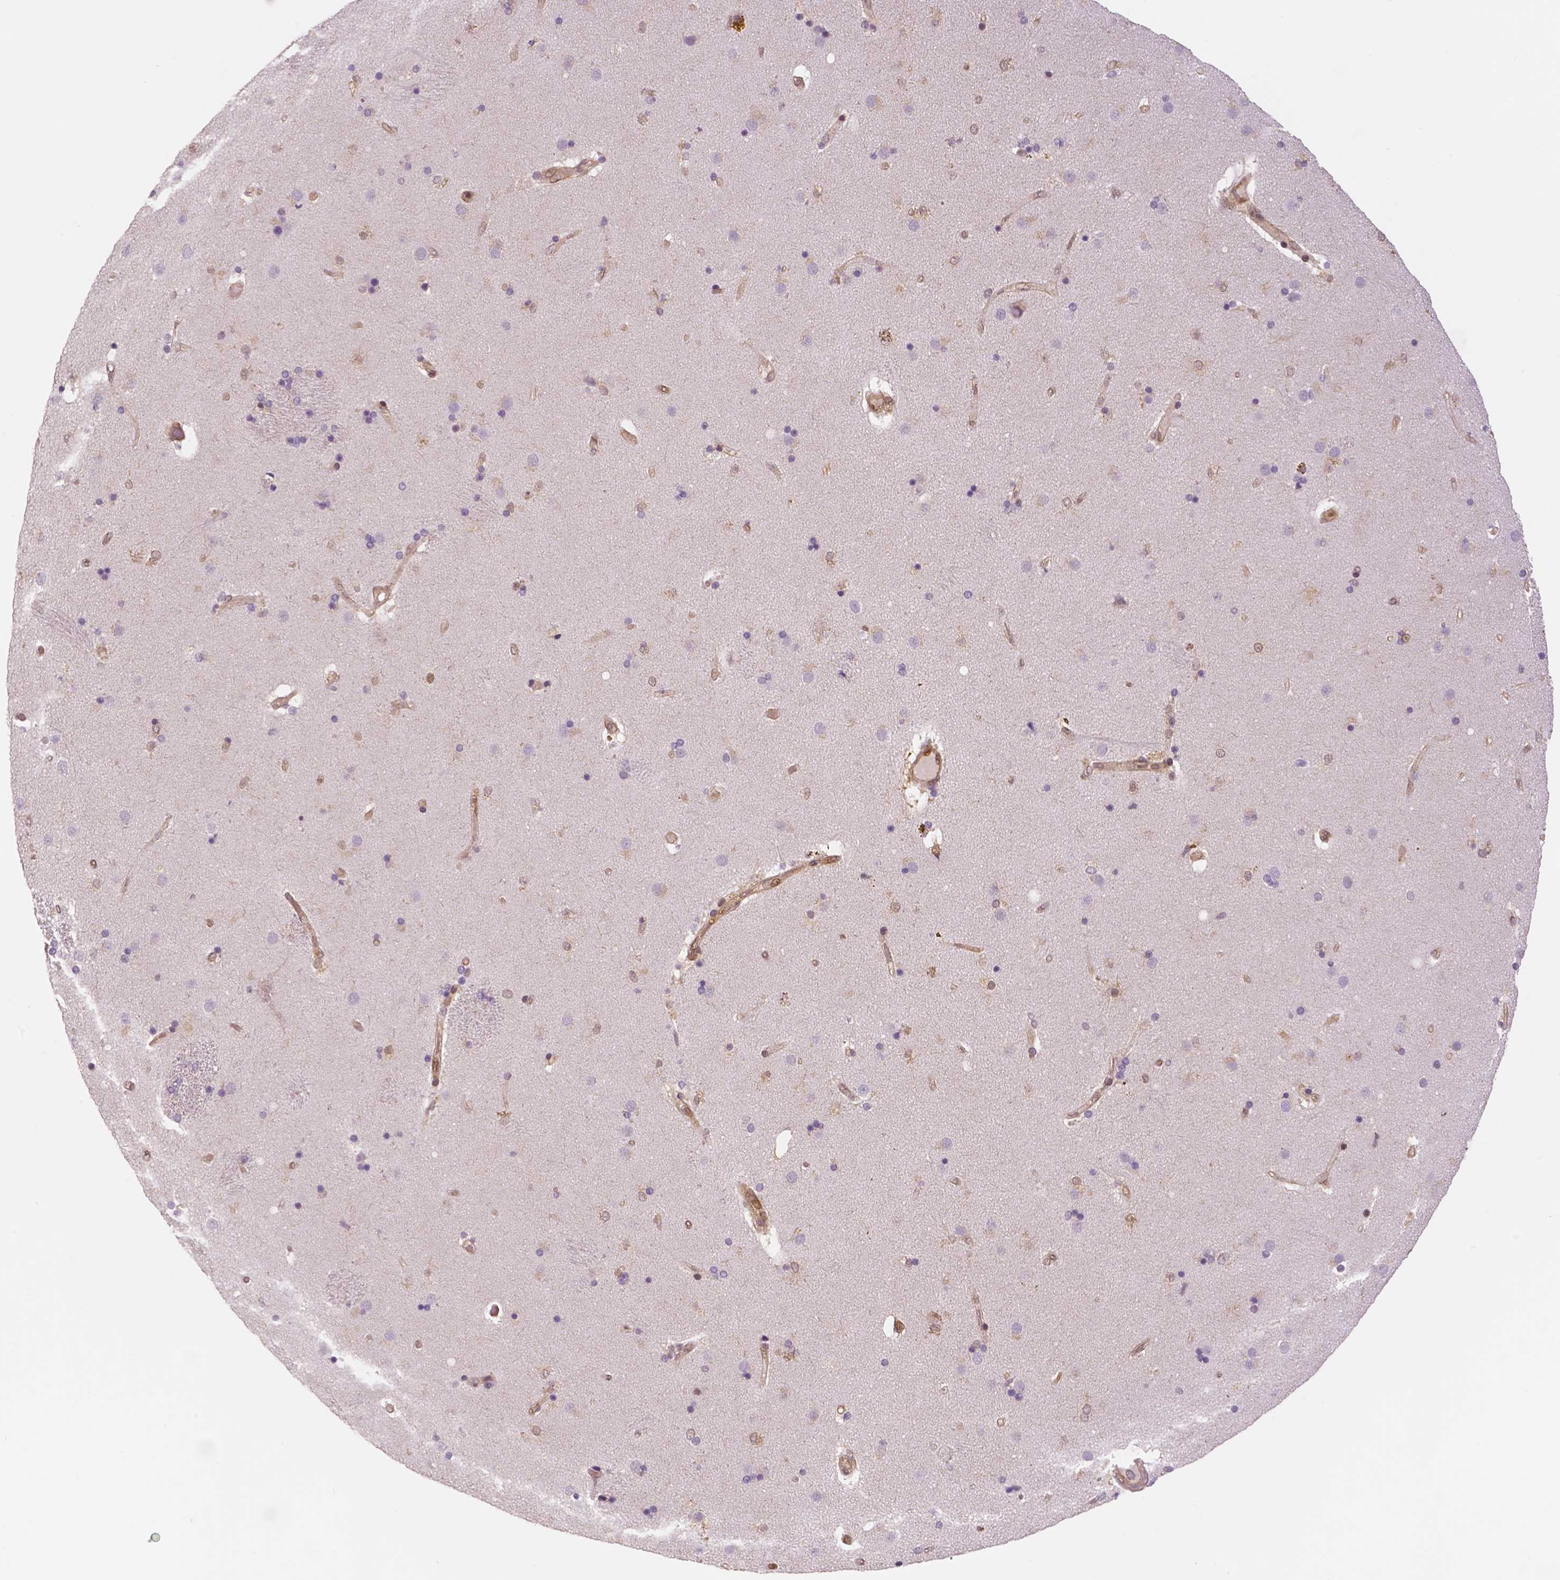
{"staining": {"intensity": "negative", "quantity": "none", "location": "none"}, "tissue": "caudate", "cell_type": "Glial cells", "image_type": "normal", "snomed": [{"axis": "morphology", "description": "Normal tissue, NOS"}, {"axis": "topography", "description": "Lateral ventricle wall"}], "caption": "Image shows no significant protein staining in glial cells of normal caudate.", "gene": "STAT3", "patient": {"sex": "female", "age": 71}}